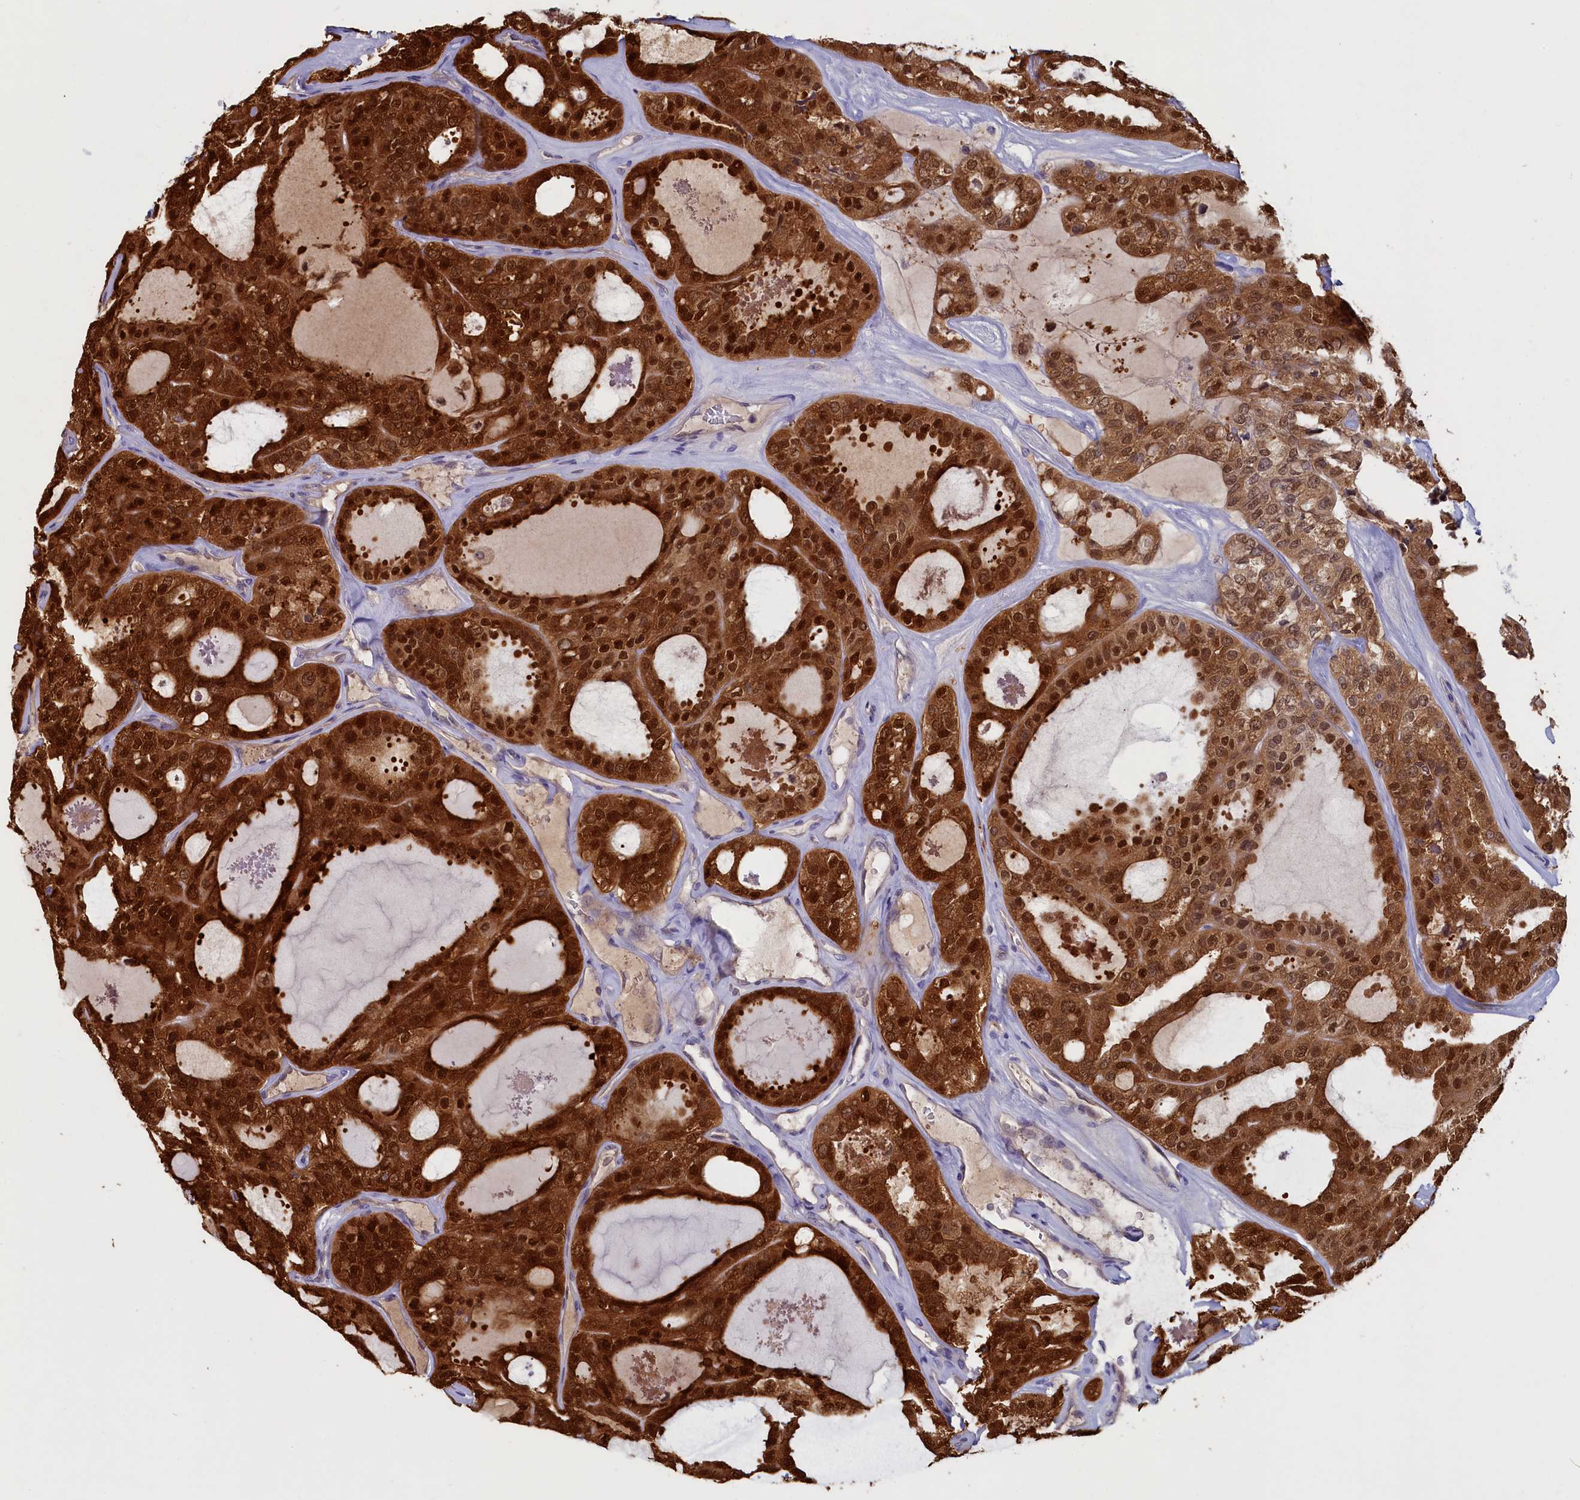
{"staining": {"intensity": "strong", "quantity": ">75%", "location": "cytoplasmic/membranous,nuclear"}, "tissue": "thyroid cancer", "cell_type": "Tumor cells", "image_type": "cancer", "snomed": [{"axis": "morphology", "description": "Follicular adenoma carcinoma, NOS"}, {"axis": "topography", "description": "Thyroid gland"}], "caption": "Protein staining exhibits strong cytoplasmic/membranous and nuclear staining in approximately >75% of tumor cells in thyroid follicular adenoma carcinoma.", "gene": "UCHL3", "patient": {"sex": "male", "age": 75}}